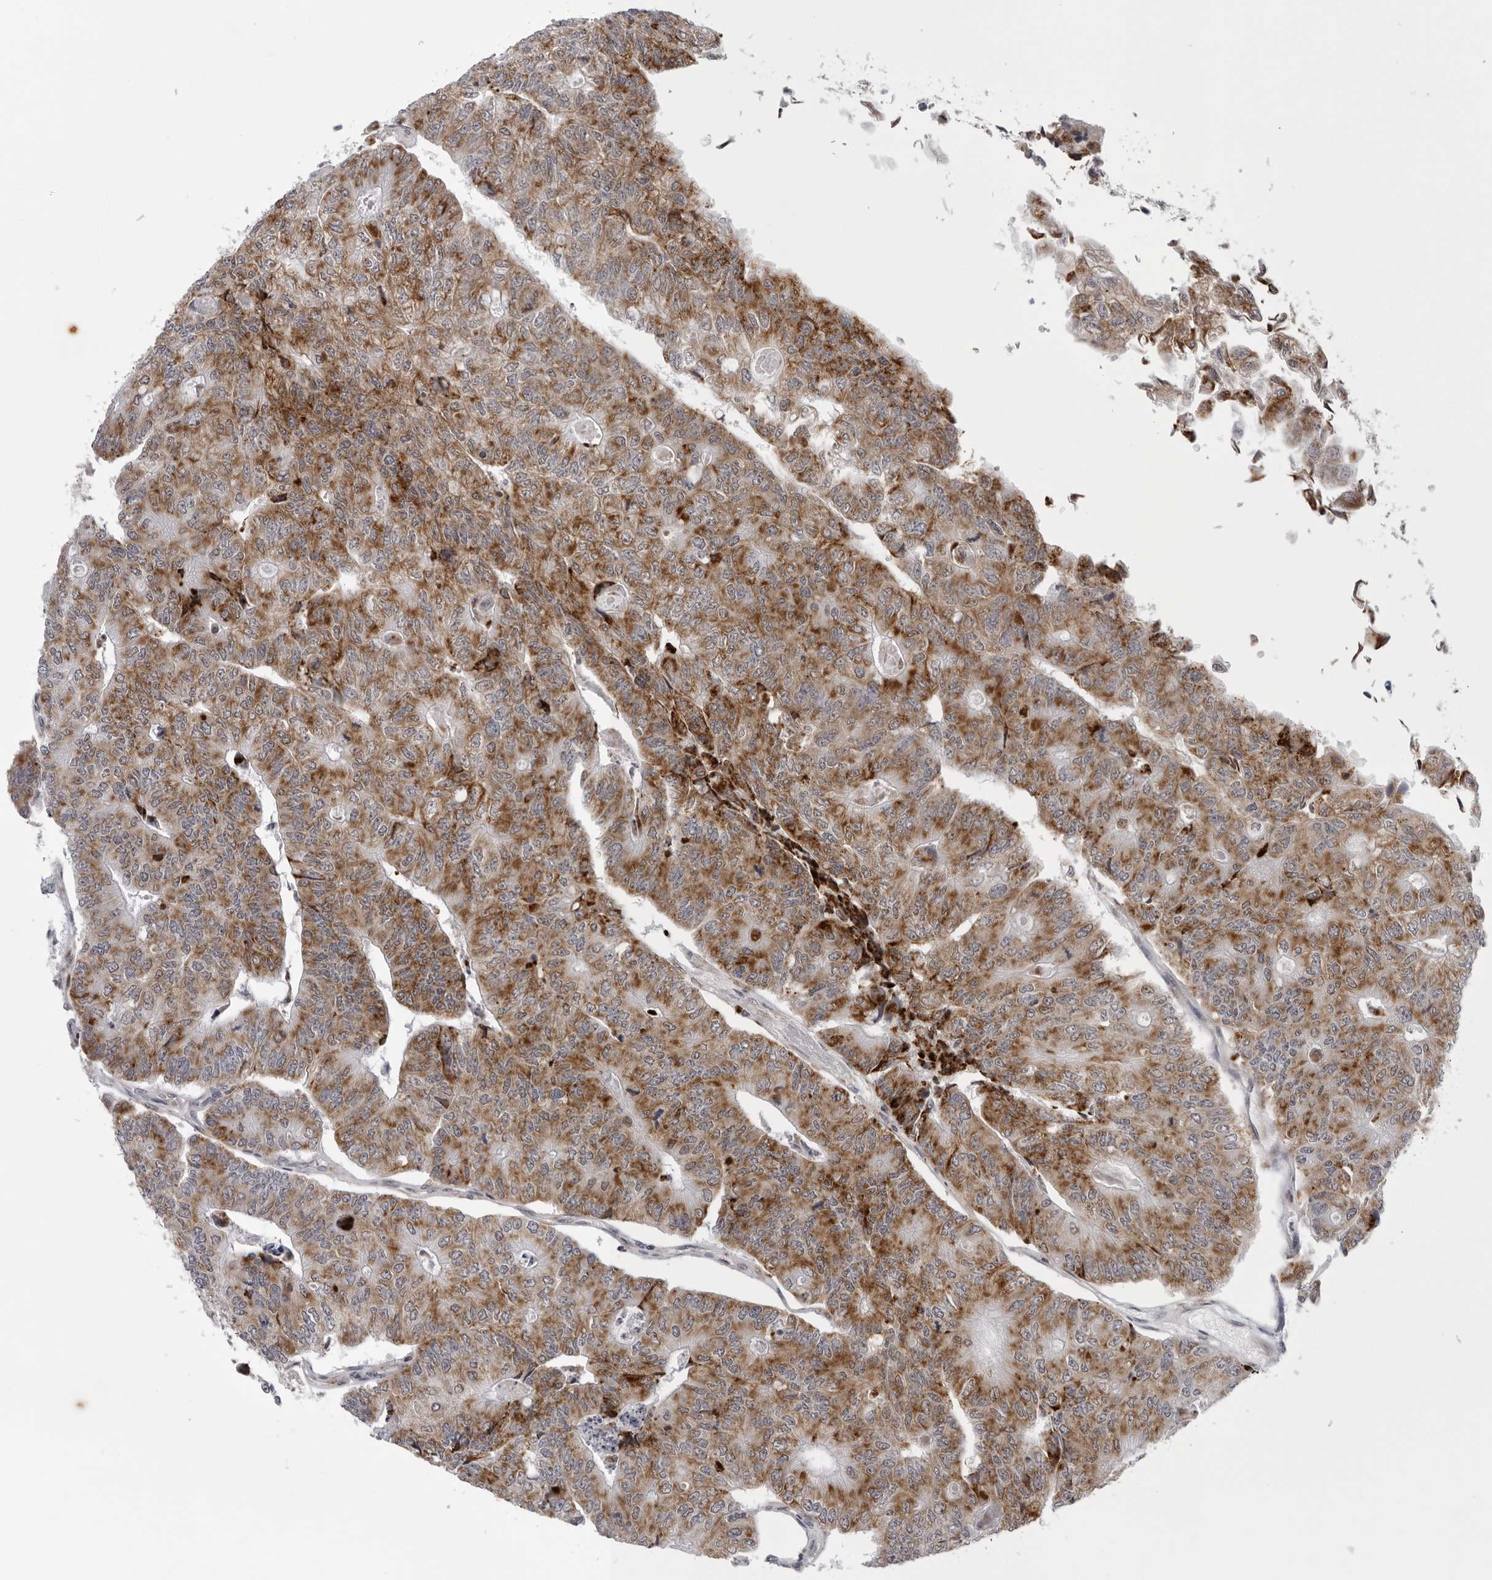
{"staining": {"intensity": "moderate", "quantity": ">75%", "location": "cytoplasmic/membranous"}, "tissue": "colorectal cancer", "cell_type": "Tumor cells", "image_type": "cancer", "snomed": [{"axis": "morphology", "description": "Adenocarcinoma, NOS"}, {"axis": "topography", "description": "Colon"}], "caption": "Protein staining by immunohistochemistry exhibits moderate cytoplasmic/membranous positivity in about >75% of tumor cells in colorectal cancer (adenocarcinoma).", "gene": "CPT2", "patient": {"sex": "female", "age": 67}}